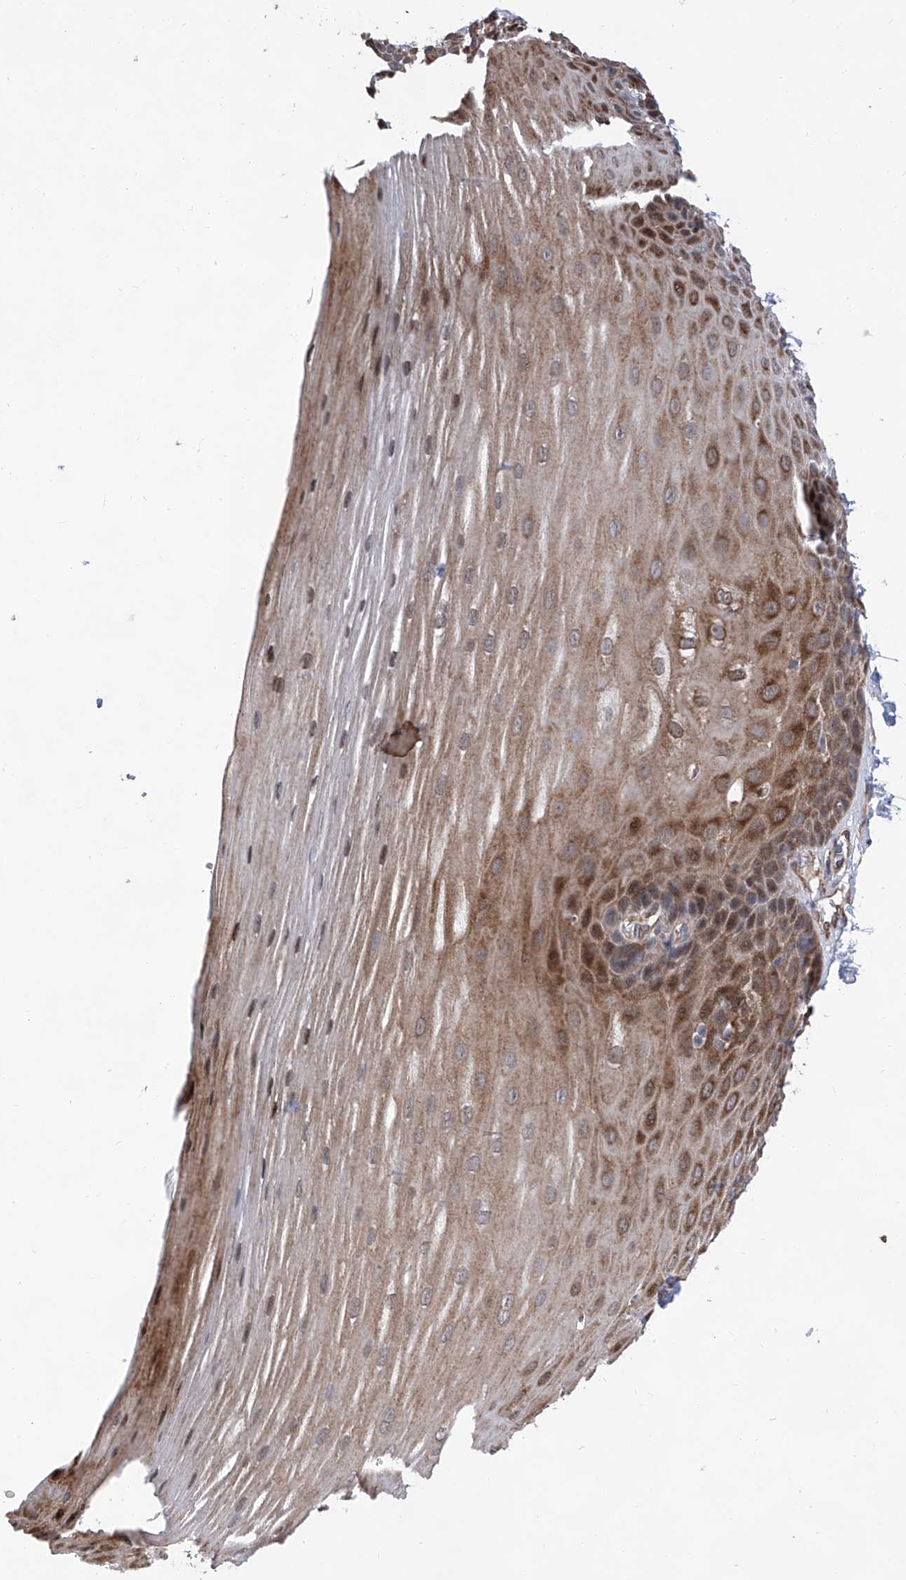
{"staining": {"intensity": "strong", "quantity": "25%-75%", "location": "cytoplasmic/membranous"}, "tissue": "esophagus", "cell_type": "Squamous epithelial cells", "image_type": "normal", "snomed": [{"axis": "morphology", "description": "Normal tissue, NOS"}, {"axis": "topography", "description": "Esophagus"}], "caption": "A brown stain labels strong cytoplasmic/membranous staining of a protein in squamous epithelial cells of unremarkable human esophagus. Using DAB (brown) and hematoxylin (blue) stains, captured at high magnification using brightfield microscopy.", "gene": "FARP2", "patient": {"sex": "male", "age": 62}}